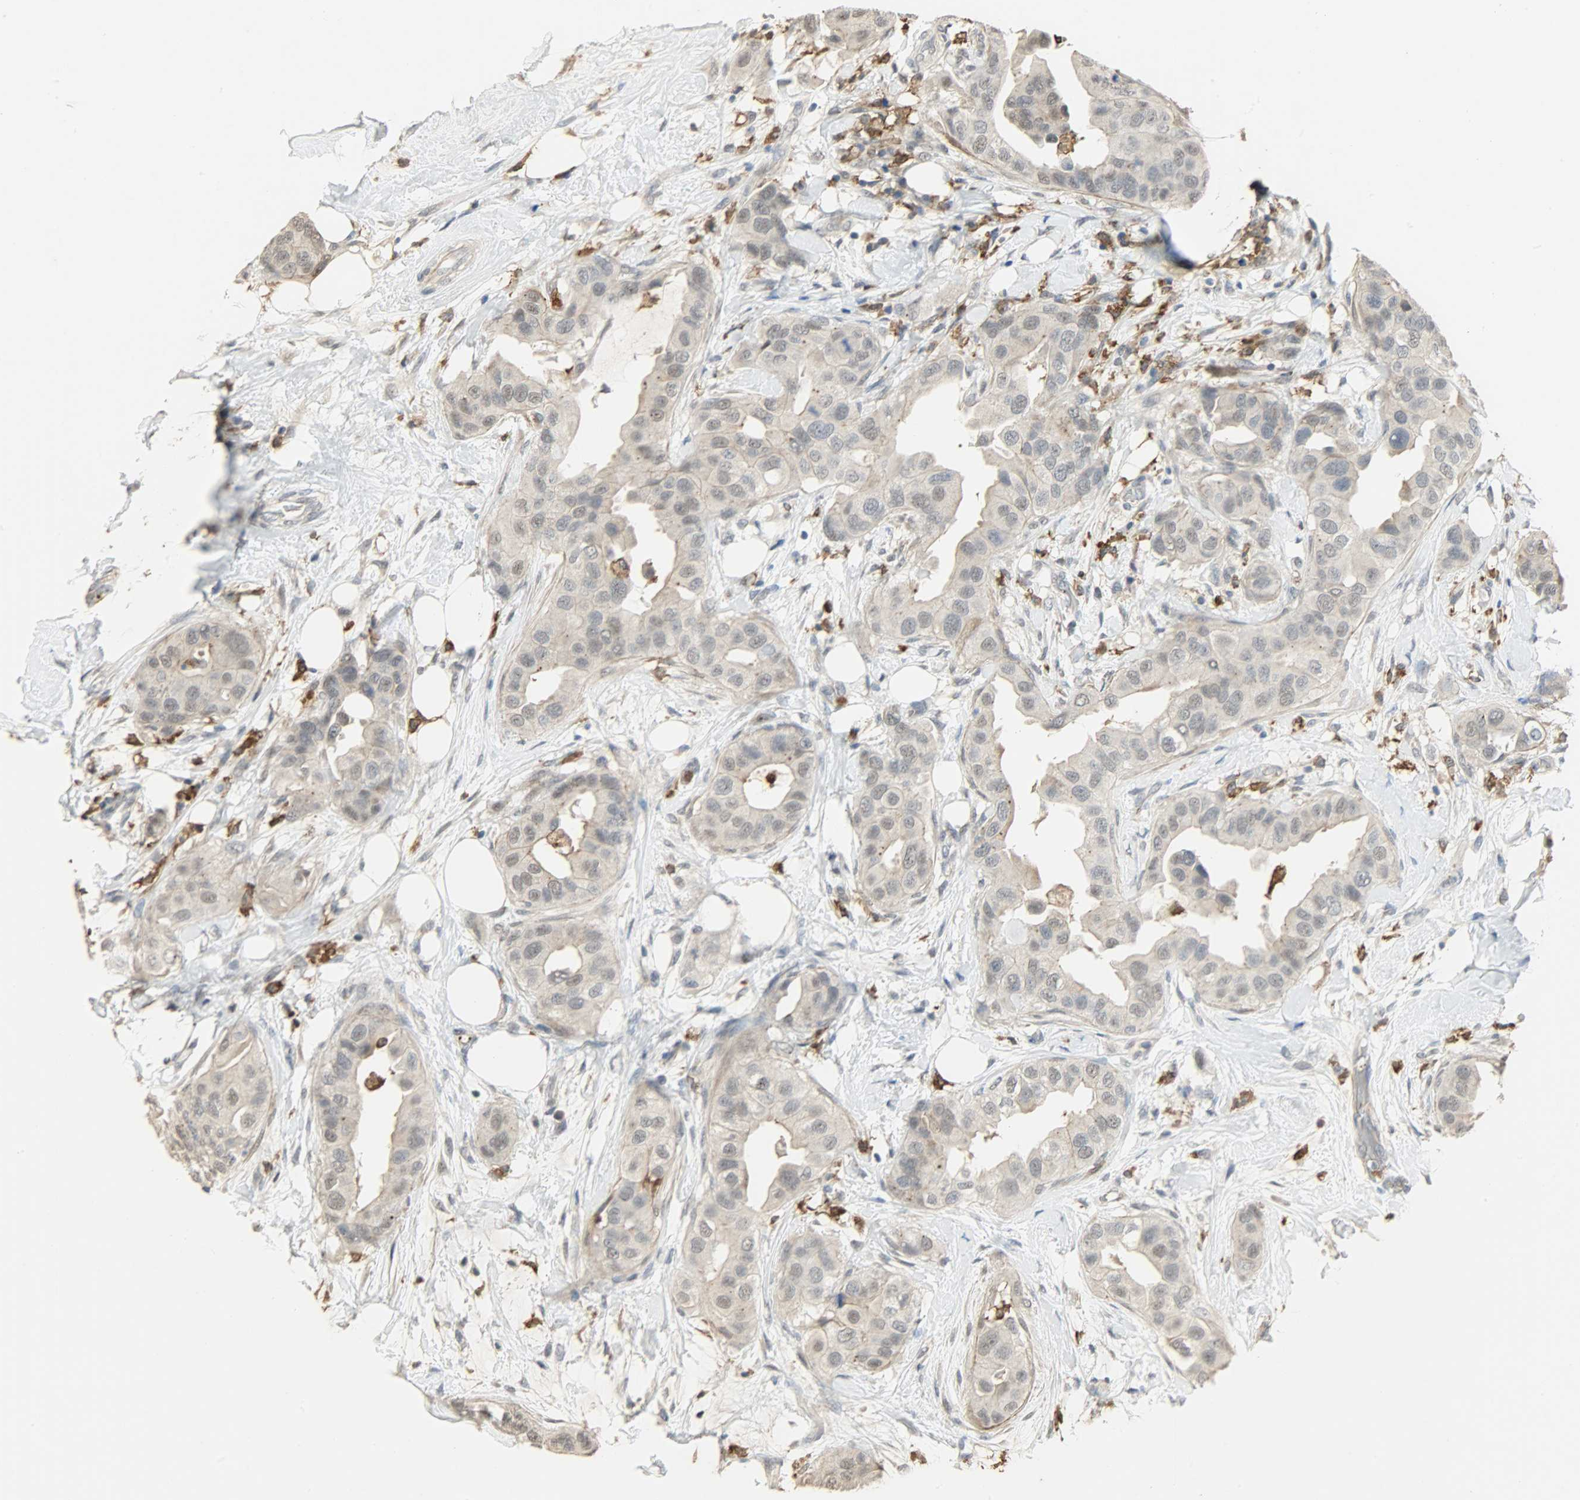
{"staining": {"intensity": "negative", "quantity": "none", "location": "none"}, "tissue": "breast cancer", "cell_type": "Tumor cells", "image_type": "cancer", "snomed": [{"axis": "morphology", "description": "Duct carcinoma"}, {"axis": "topography", "description": "Breast"}], "caption": "Photomicrograph shows no significant protein expression in tumor cells of breast invasive ductal carcinoma. The staining is performed using DAB brown chromogen with nuclei counter-stained in using hematoxylin.", "gene": "SKAP2", "patient": {"sex": "female", "age": 40}}